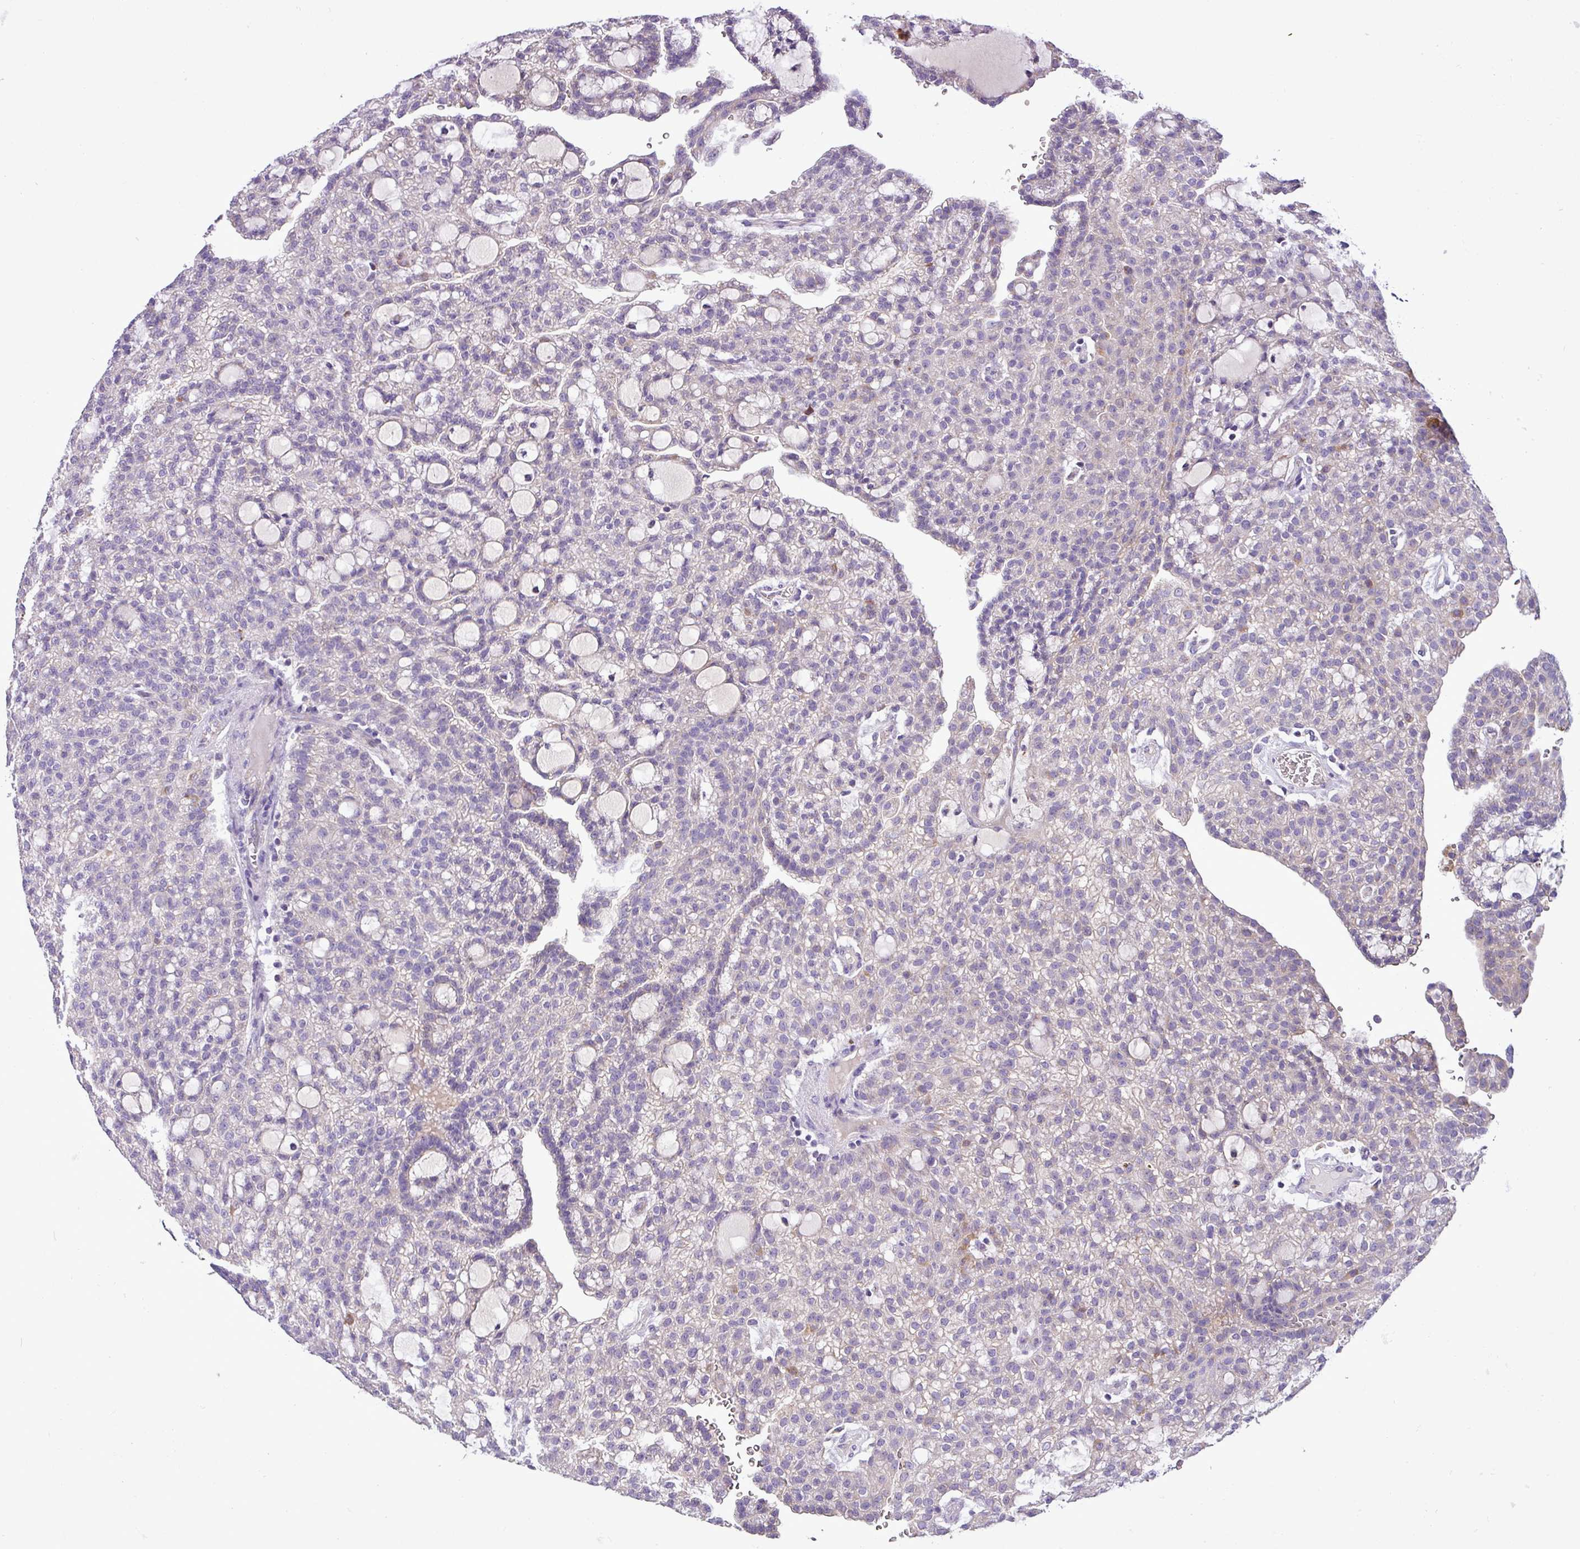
{"staining": {"intensity": "negative", "quantity": "none", "location": "none"}, "tissue": "renal cancer", "cell_type": "Tumor cells", "image_type": "cancer", "snomed": [{"axis": "morphology", "description": "Adenocarcinoma, NOS"}, {"axis": "topography", "description": "Kidney"}], "caption": "Immunohistochemistry (IHC) micrograph of neoplastic tissue: adenocarcinoma (renal) stained with DAB (3,3'-diaminobenzidine) exhibits no significant protein positivity in tumor cells. Nuclei are stained in blue.", "gene": "FAM183A", "patient": {"sex": "male", "age": 63}}